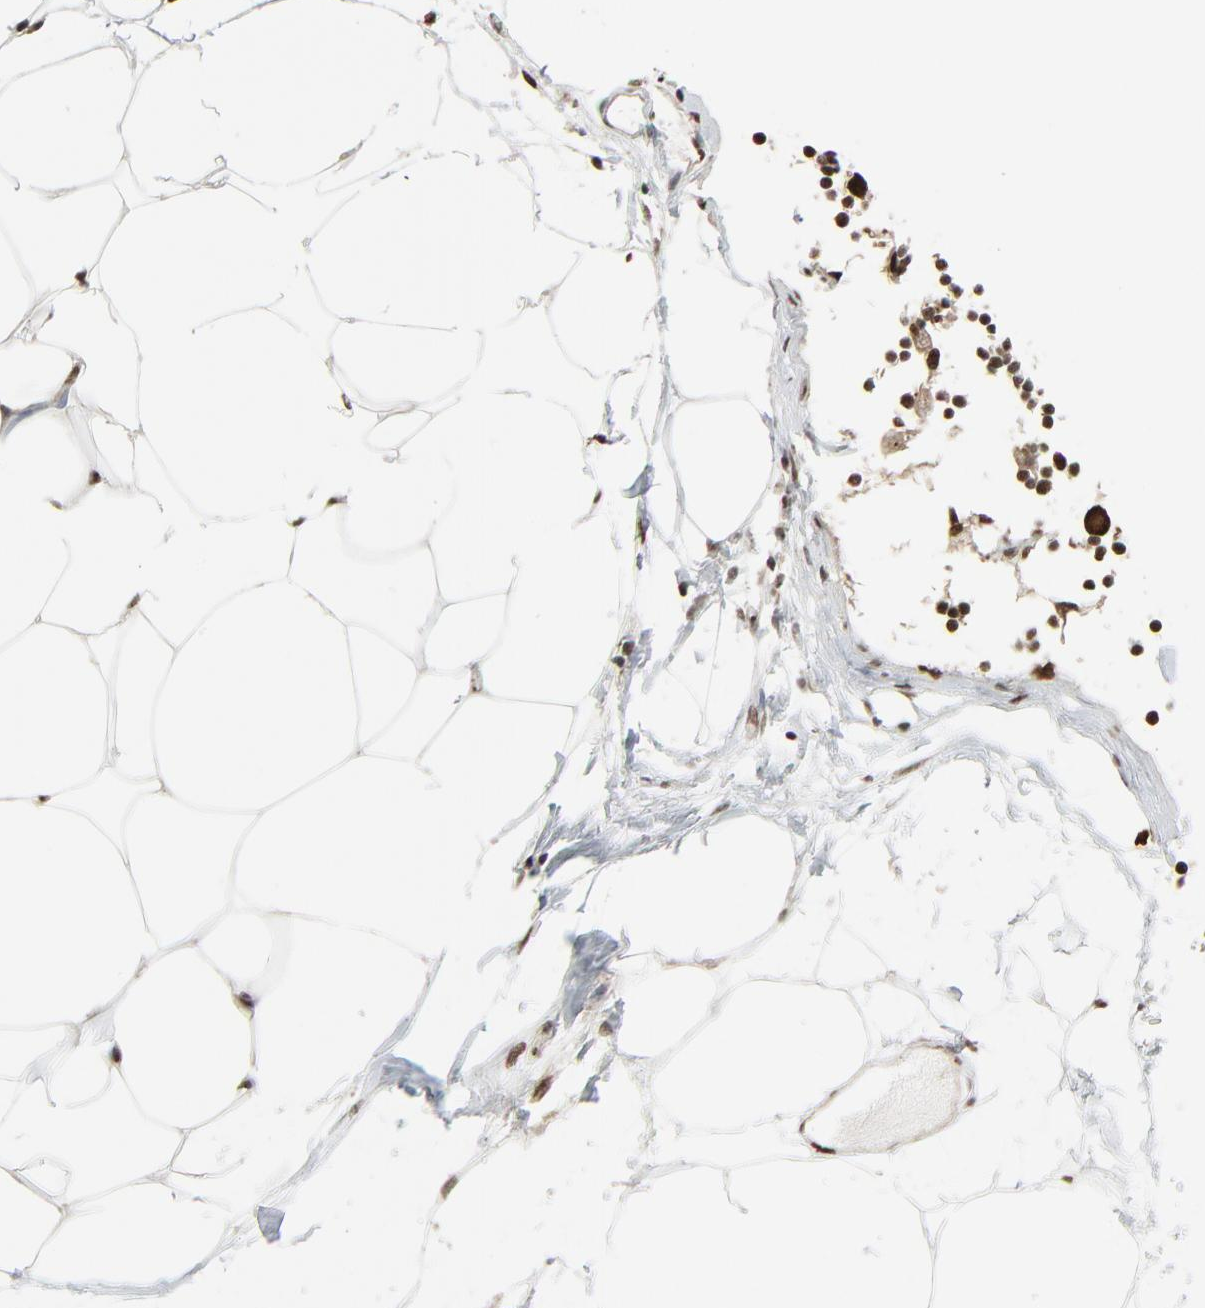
{"staining": {"intensity": "strong", "quantity": ">75%", "location": "nuclear"}, "tissue": "adipose tissue", "cell_type": "Adipocytes", "image_type": "normal", "snomed": [{"axis": "morphology", "description": "Normal tissue, NOS"}, {"axis": "morphology", "description": "Adenocarcinoma, NOS"}, {"axis": "topography", "description": "Colon"}, {"axis": "topography", "description": "Peripheral nerve tissue"}], "caption": "Adipocytes show strong nuclear positivity in about >75% of cells in normal adipose tissue.", "gene": "MEIS2", "patient": {"sex": "male", "age": 14}}